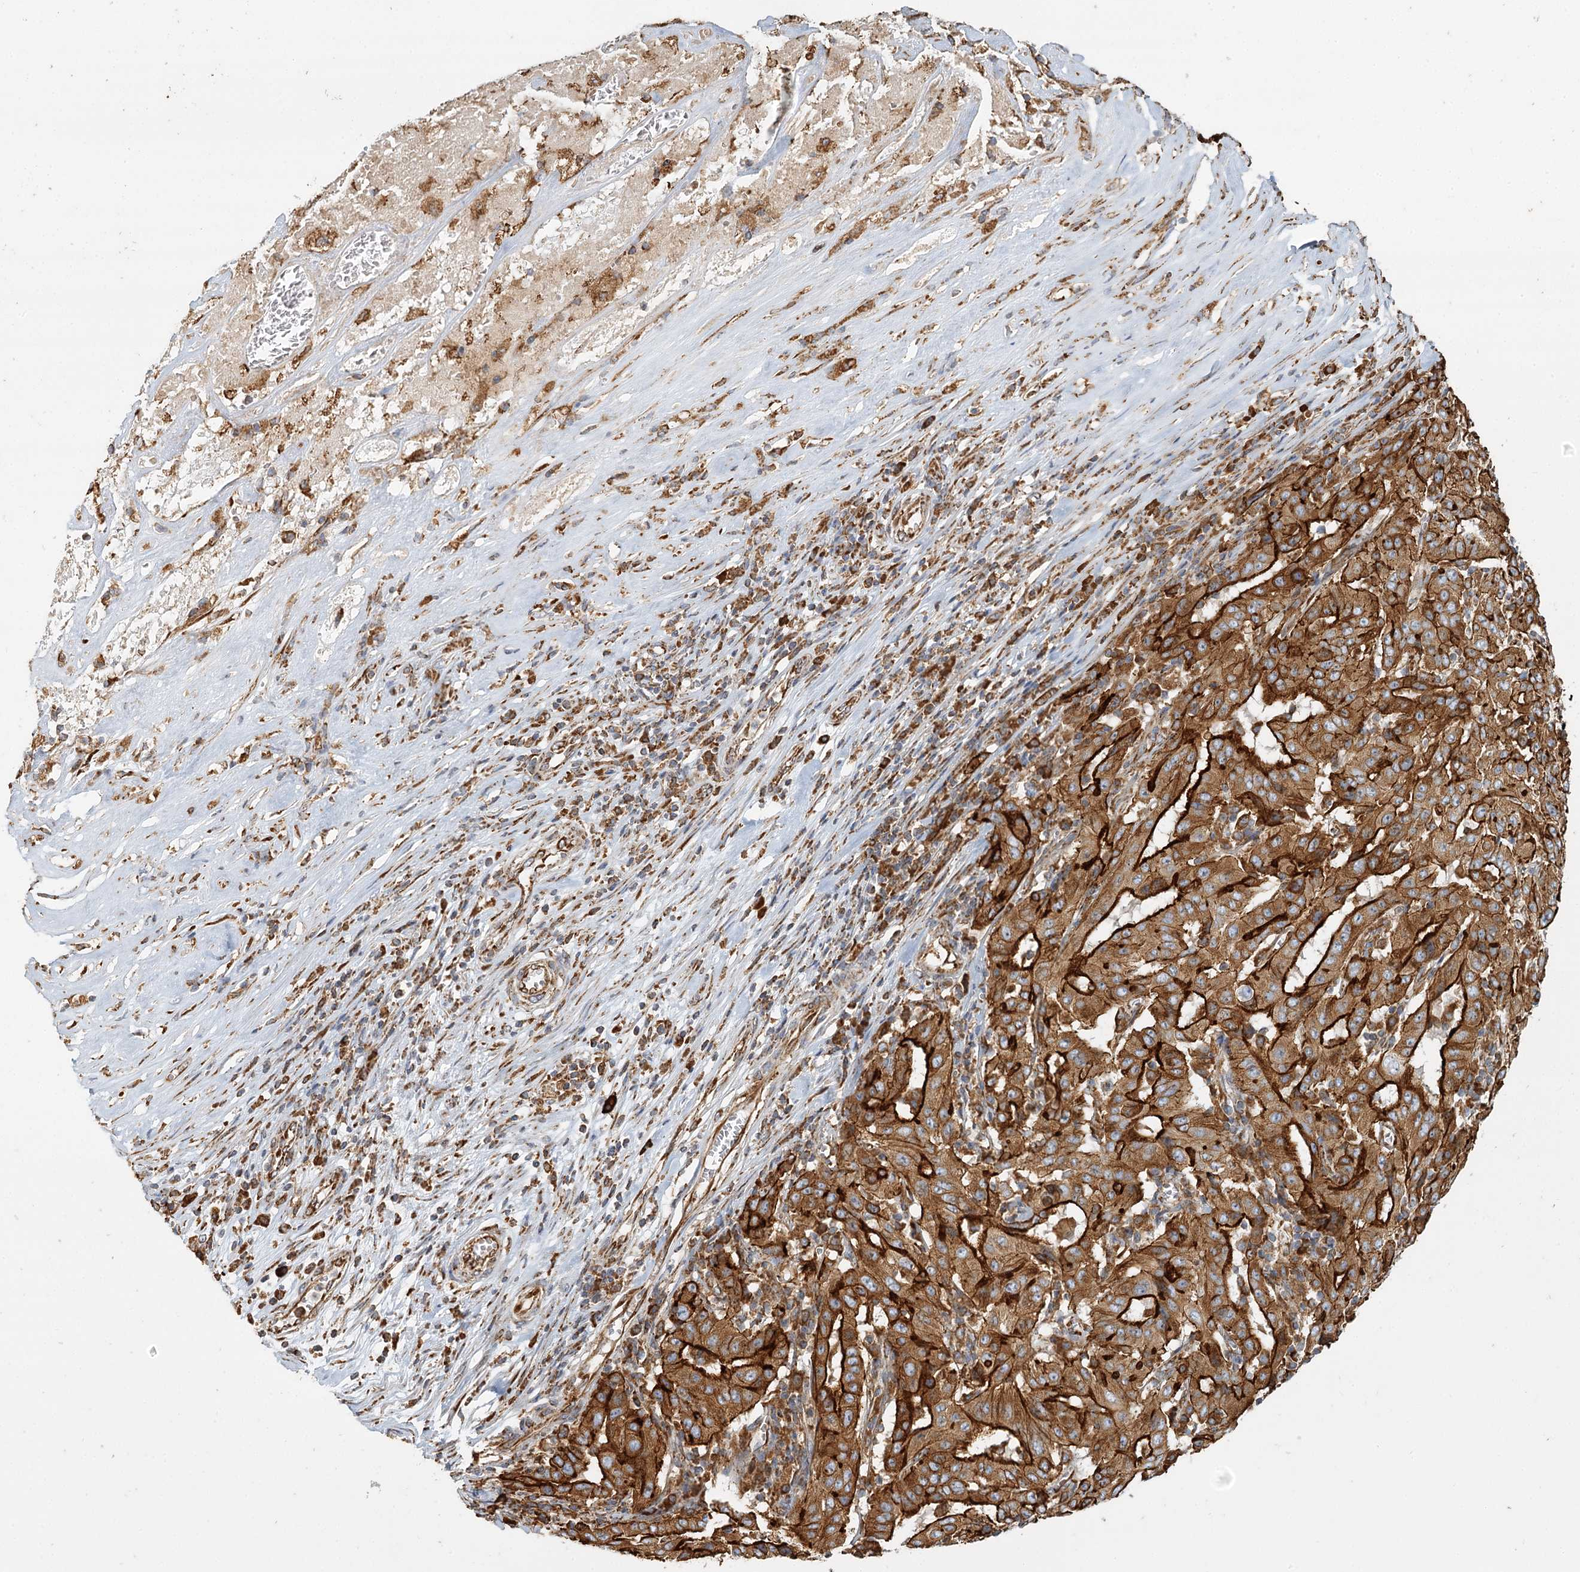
{"staining": {"intensity": "strong", "quantity": ">75%", "location": "cytoplasmic/membranous"}, "tissue": "pancreatic cancer", "cell_type": "Tumor cells", "image_type": "cancer", "snomed": [{"axis": "morphology", "description": "Adenocarcinoma, NOS"}, {"axis": "topography", "description": "Pancreas"}], "caption": "High-power microscopy captured an IHC photomicrograph of adenocarcinoma (pancreatic), revealing strong cytoplasmic/membranous staining in about >75% of tumor cells.", "gene": "TAS1R1", "patient": {"sex": "male", "age": 63}}